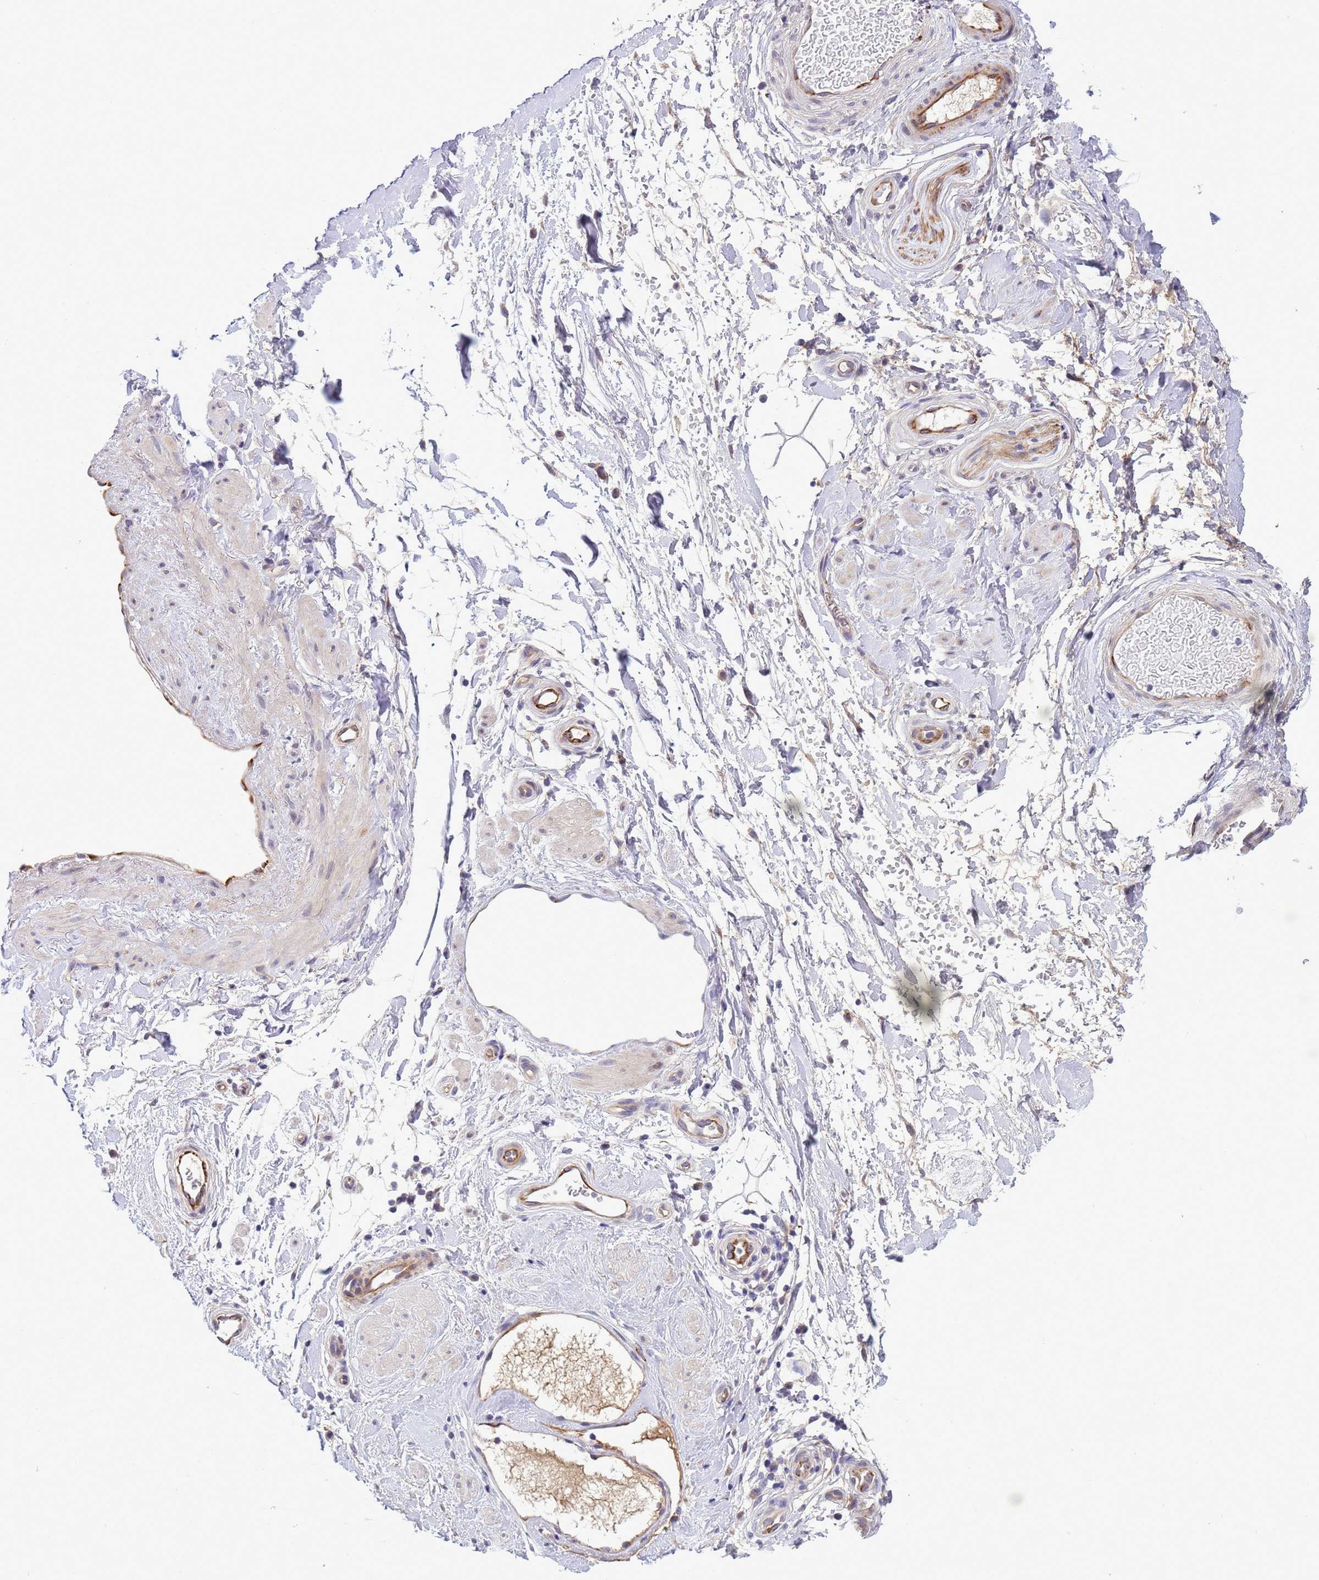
{"staining": {"intensity": "negative", "quantity": "none", "location": "none"}, "tissue": "adipose tissue", "cell_type": "Adipocytes", "image_type": "normal", "snomed": [{"axis": "morphology", "description": "Normal tissue, NOS"}, {"axis": "topography", "description": "Soft tissue"}, {"axis": "topography", "description": "Adipose tissue"}, {"axis": "topography", "description": "Vascular tissue"}, {"axis": "topography", "description": "Peripheral nerve tissue"}], "caption": "DAB immunohistochemical staining of normal adipose tissue exhibits no significant positivity in adipocytes. The staining is performed using DAB brown chromogen with nuclei counter-stained in using hematoxylin.", "gene": "GJA10", "patient": {"sex": "male", "age": 74}}